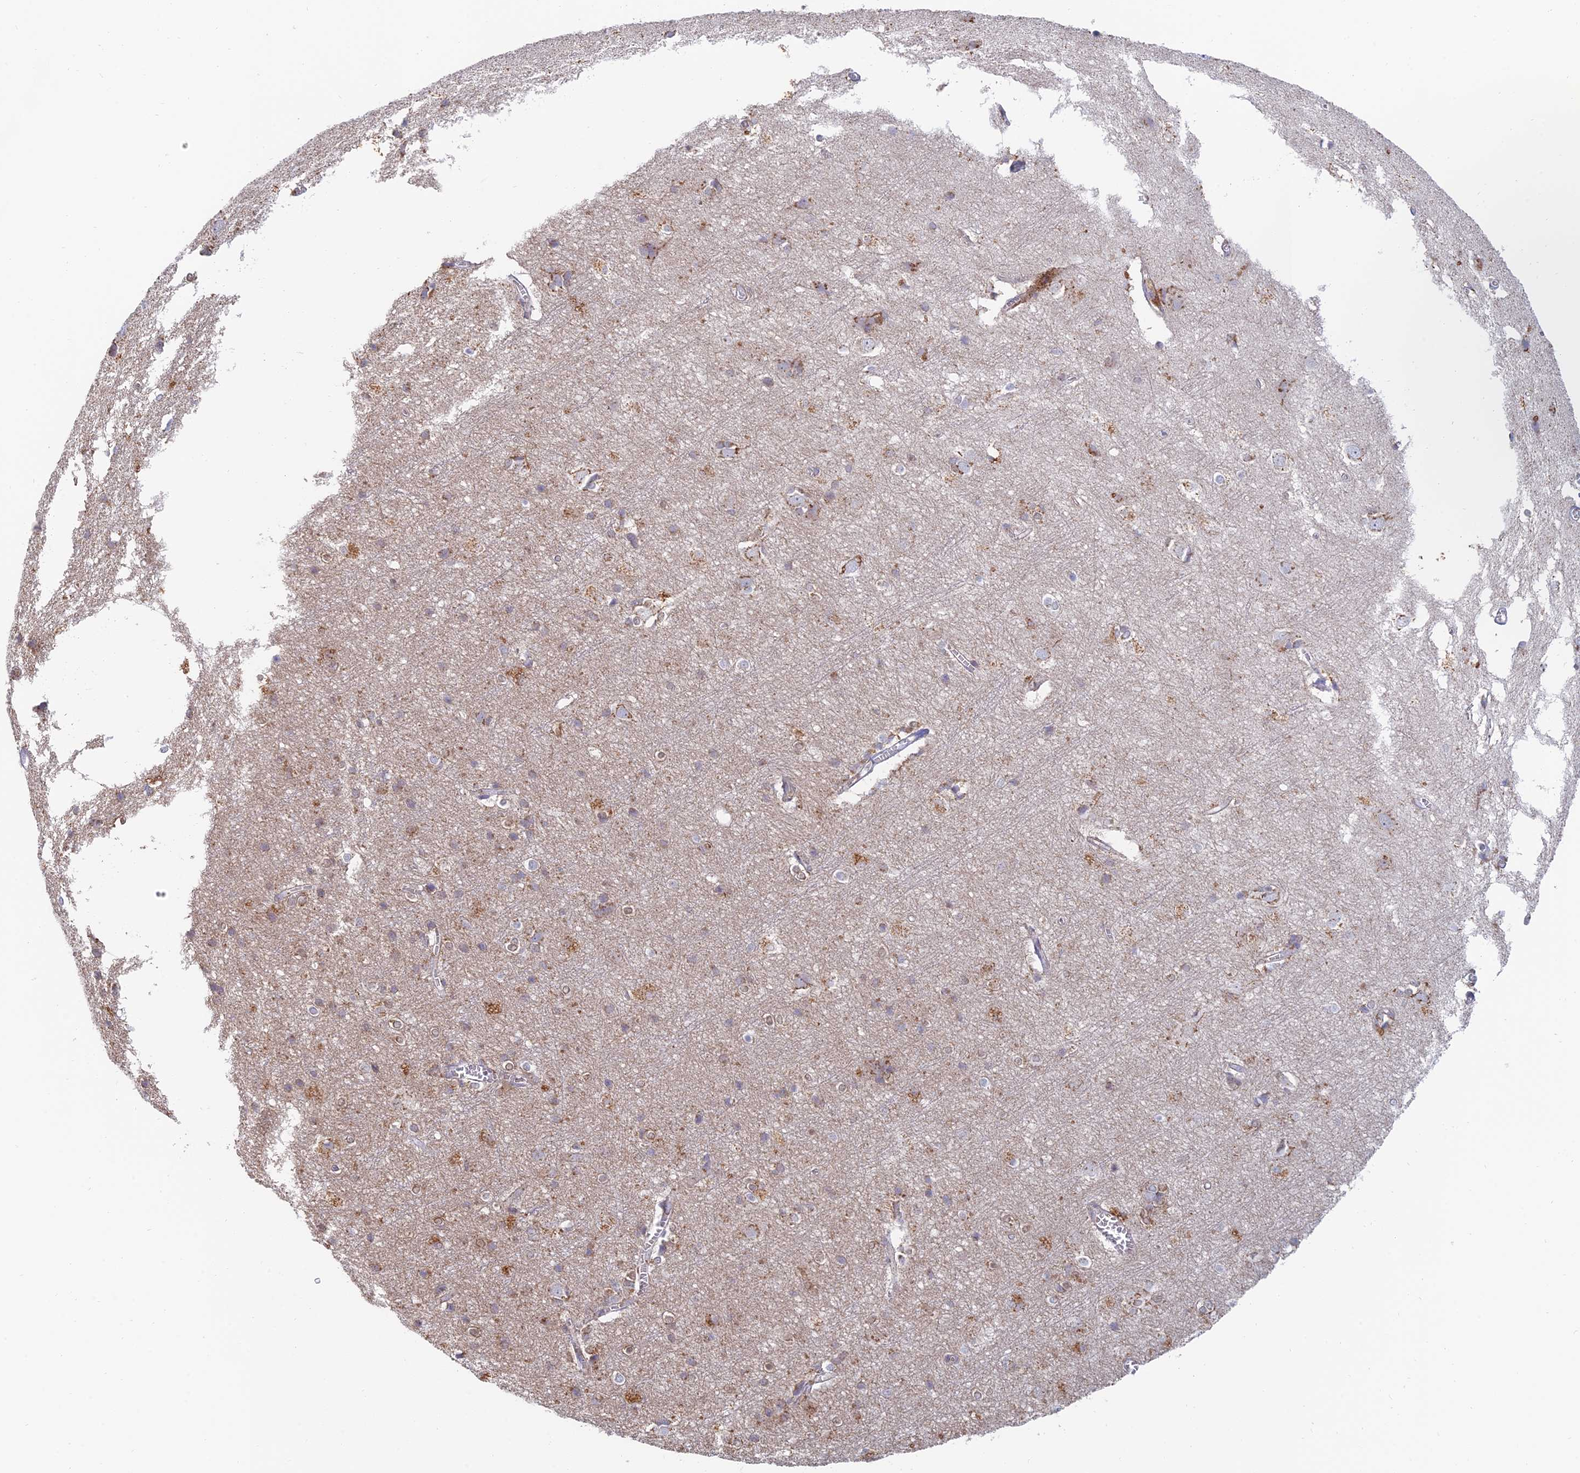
{"staining": {"intensity": "negative", "quantity": "none", "location": "none"}, "tissue": "cerebral cortex", "cell_type": "Endothelial cells", "image_type": "normal", "snomed": [{"axis": "morphology", "description": "Normal tissue, NOS"}, {"axis": "topography", "description": "Cerebral cortex"}], "caption": "A micrograph of cerebral cortex stained for a protein demonstrates no brown staining in endothelial cells. Nuclei are stained in blue.", "gene": "ENSG00000267561", "patient": {"sex": "male", "age": 54}}